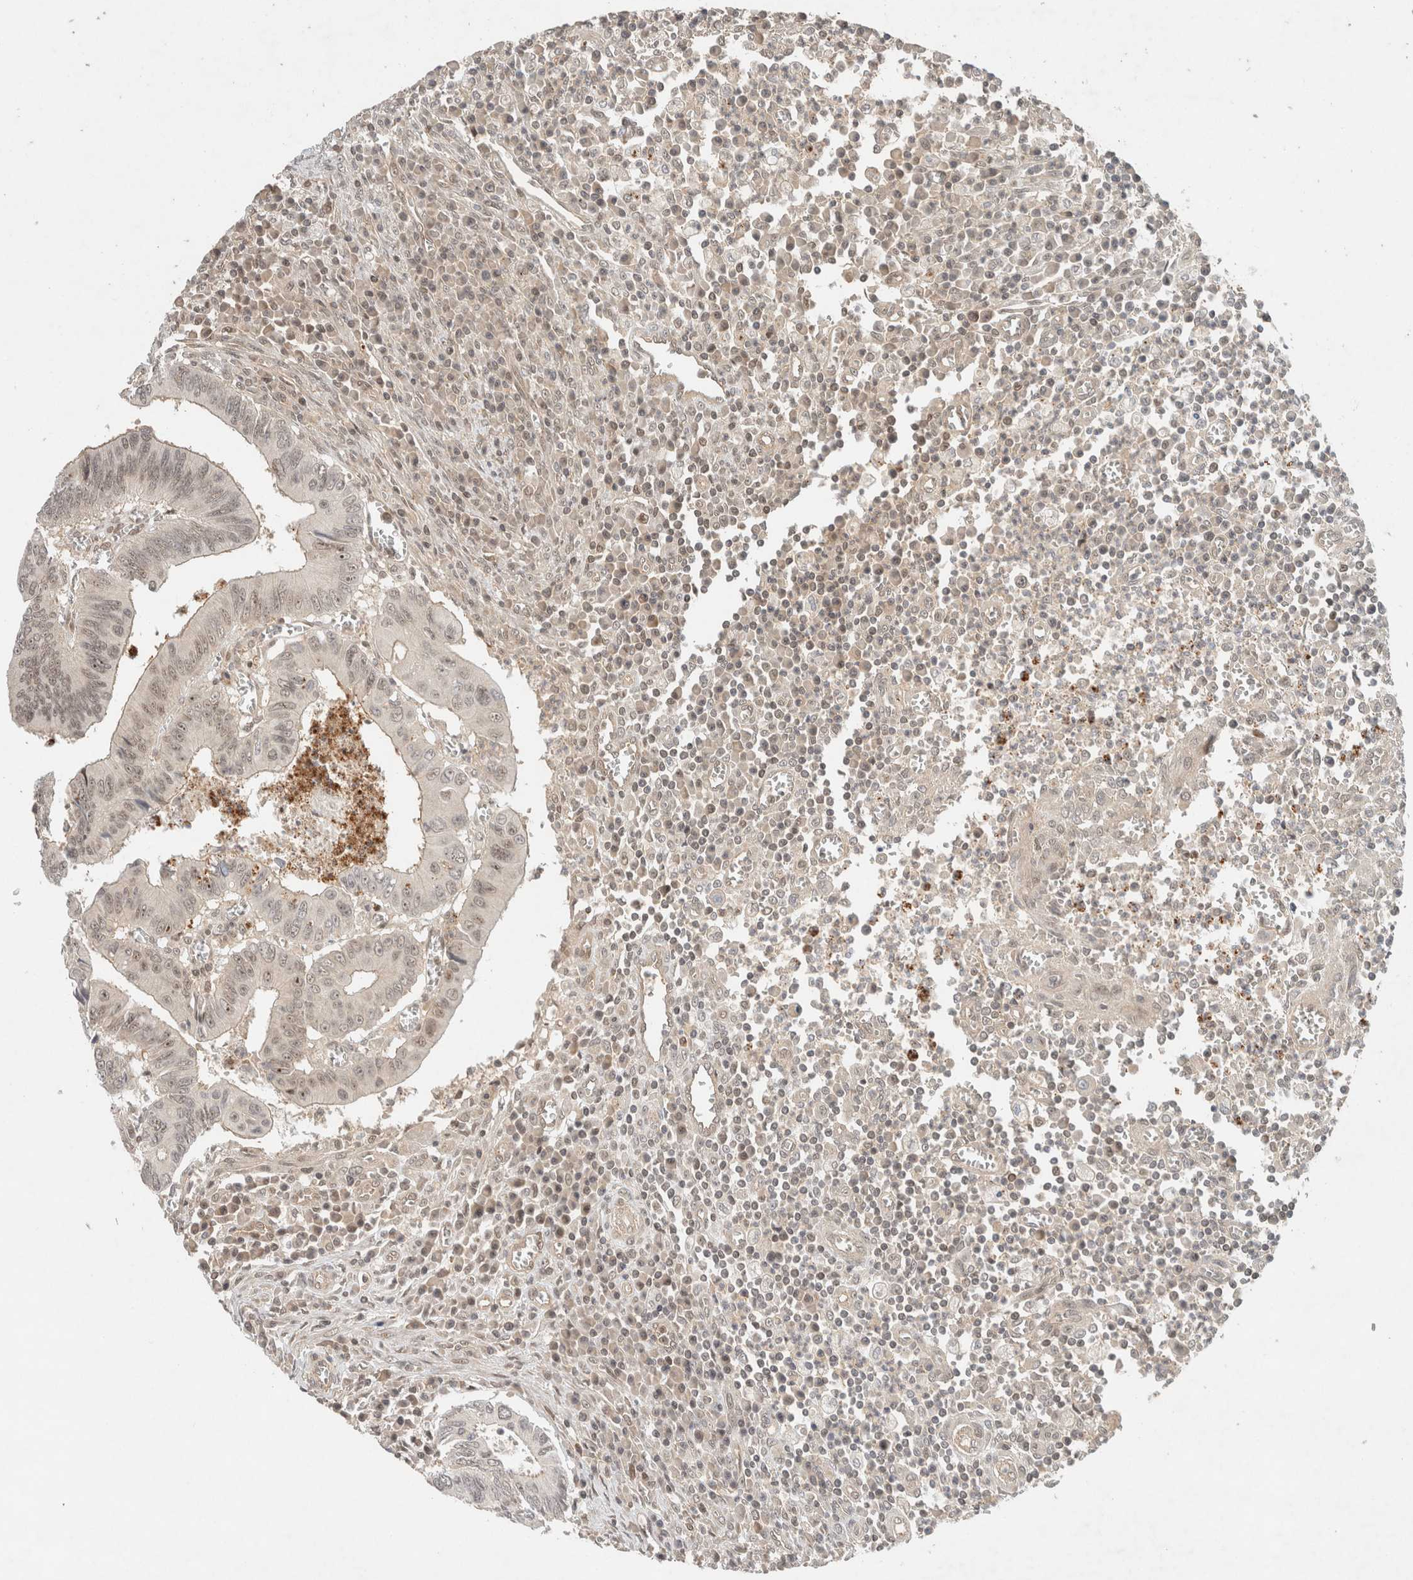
{"staining": {"intensity": "weak", "quantity": "<25%", "location": "nuclear"}, "tissue": "colorectal cancer", "cell_type": "Tumor cells", "image_type": "cancer", "snomed": [{"axis": "morphology", "description": "Inflammation, NOS"}, {"axis": "morphology", "description": "Adenocarcinoma, NOS"}, {"axis": "topography", "description": "Colon"}], "caption": "This is a image of immunohistochemistry (IHC) staining of colorectal cancer, which shows no staining in tumor cells.", "gene": "CAAP1", "patient": {"sex": "male", "age": 72}}